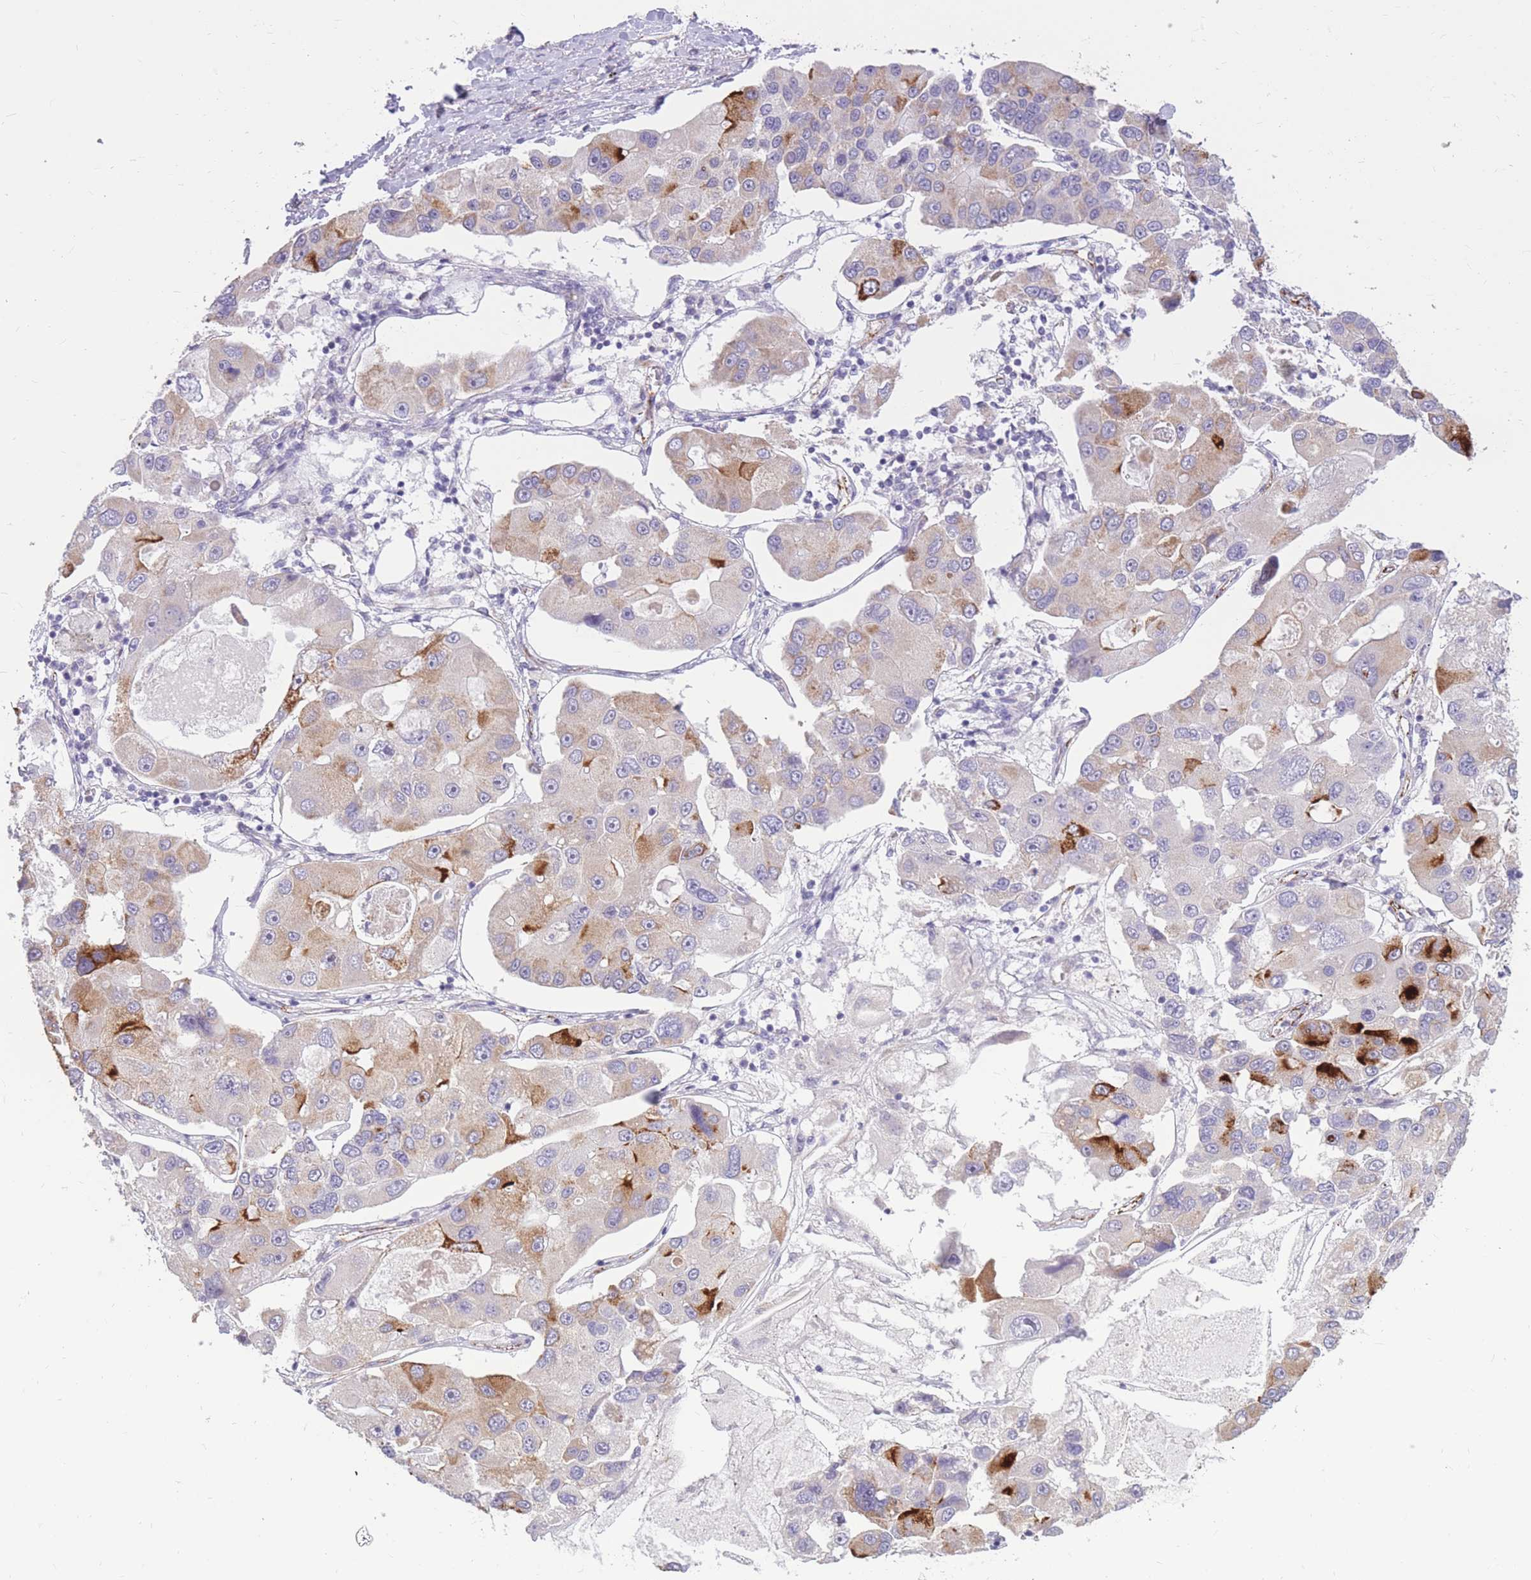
{"staining": {"intensity": "strong", "quantity": "<25%", "location": "cytoplasmic/membranous"}, "tissue": "lung cancer", "cell_type": "Tumor cells", "image_type": "cancer", "snomed": [{"axis": "morphology", "description": "Adenocarcinoma, NOS"}, {"axis": "topography", "description": "Lung"}], "caption": "Immunohistochemical staining of lung cancer shows medium levels of strong cytoplasmic/membranous protein staining in about <25% of tumor cells. (Brightfield microscopy of DAB IHC at high magnification).", "gene": "RNF170", "patient": {"sex": "female", "age": 54}}